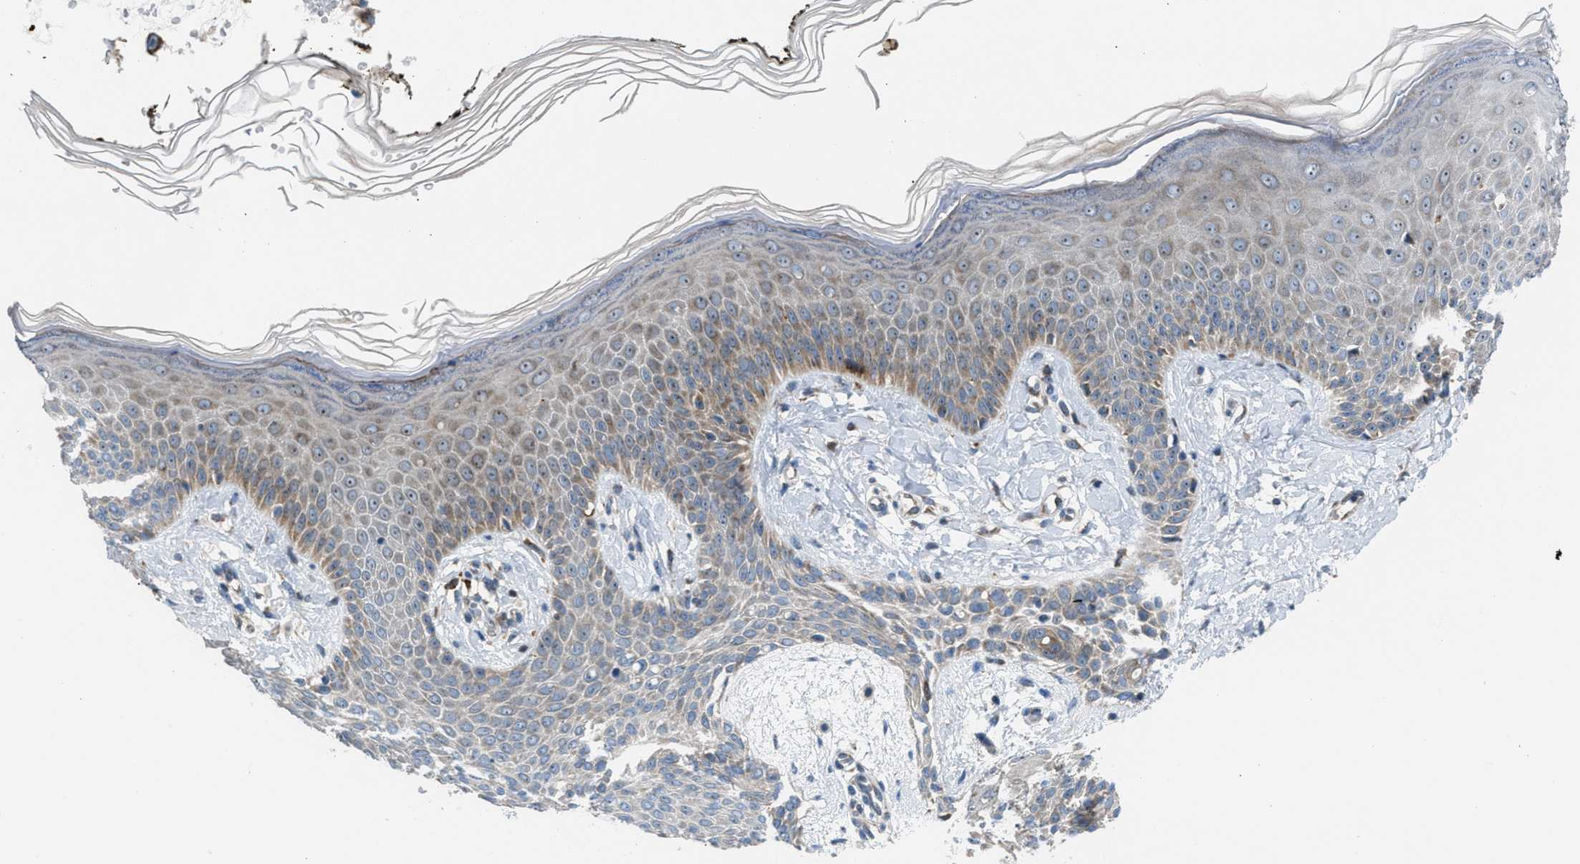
{"staining": {"intensity": "negative", "quantity": "none", "location": "none"}, "tissue": "skin", "cell_type": "Fibroblasts", "image_type": "normal", "snomed": [{"axis": "morphology", "description": "Normal tissue, NOS"}, {"axis": "topography", "description": "Skin"}, {"axis": "topography", "description": "Peripheral nerve tissue"}], "caption": "Immunohistochemistry (IHC) of benign human skin exhibits no positivity in fibroblasts. The staining is performed using DAB brown chromogen with nuclei counter-stained in using hematoxylin.", "gene": "TPH1", "patient": {"sex": "male", "age": 24}}